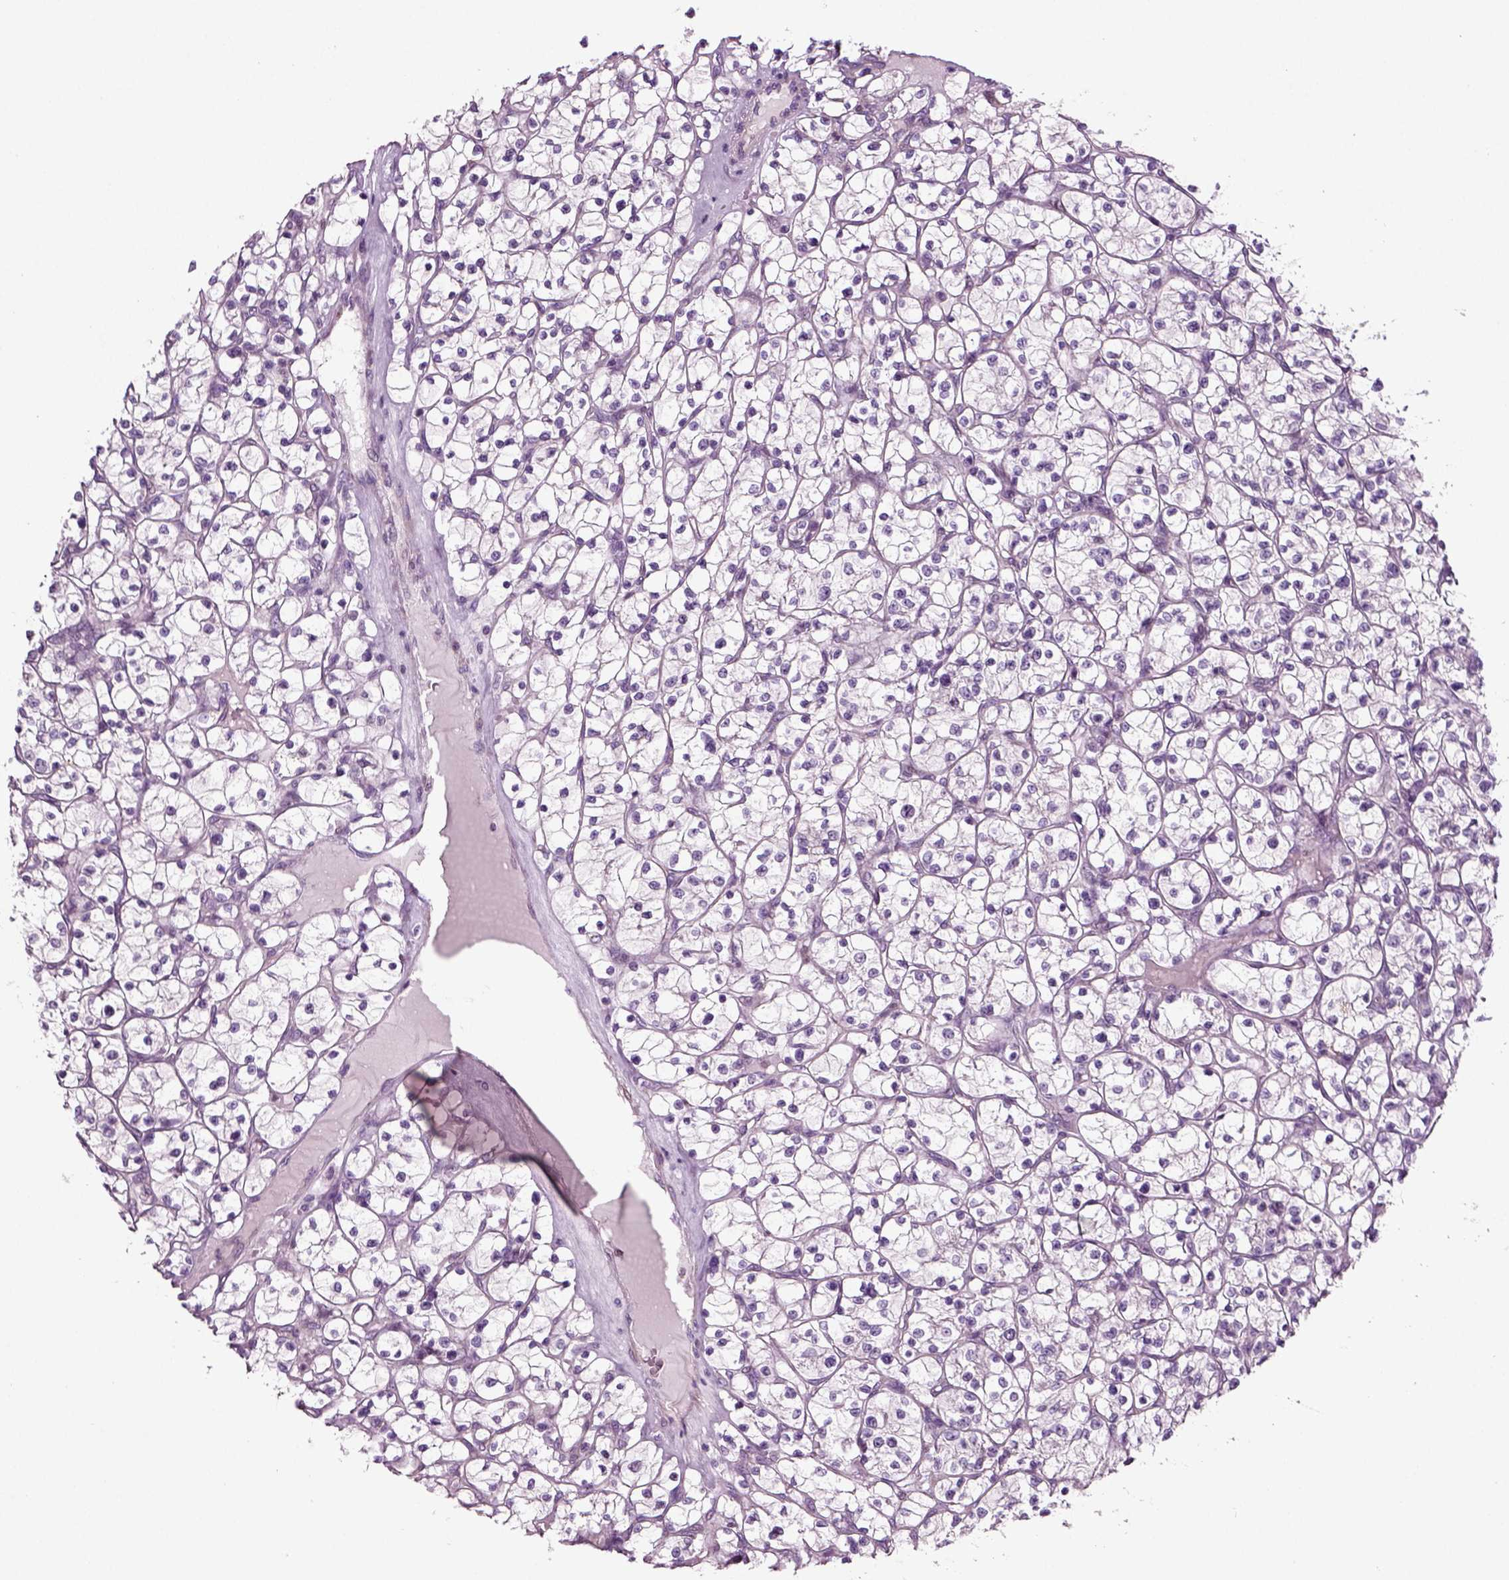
{"staining": {"intensity": "negative", "quantity": "none", "location": "none"}, "tissue": "renal cancer", "cell_type": "Tumor cells", "image_type": "cancer", "snomed": [{"axis": "morphology", "description": "Adenocarcinoma, NOS"}, {"axis": "topography", "description": "Kidney"}], "caption": "Renal cancer stained for a protein using IHC exhibits no positivity tumor cells.", "gene": "ARID3A", "patient": {"sex": "female", "age": 64}}